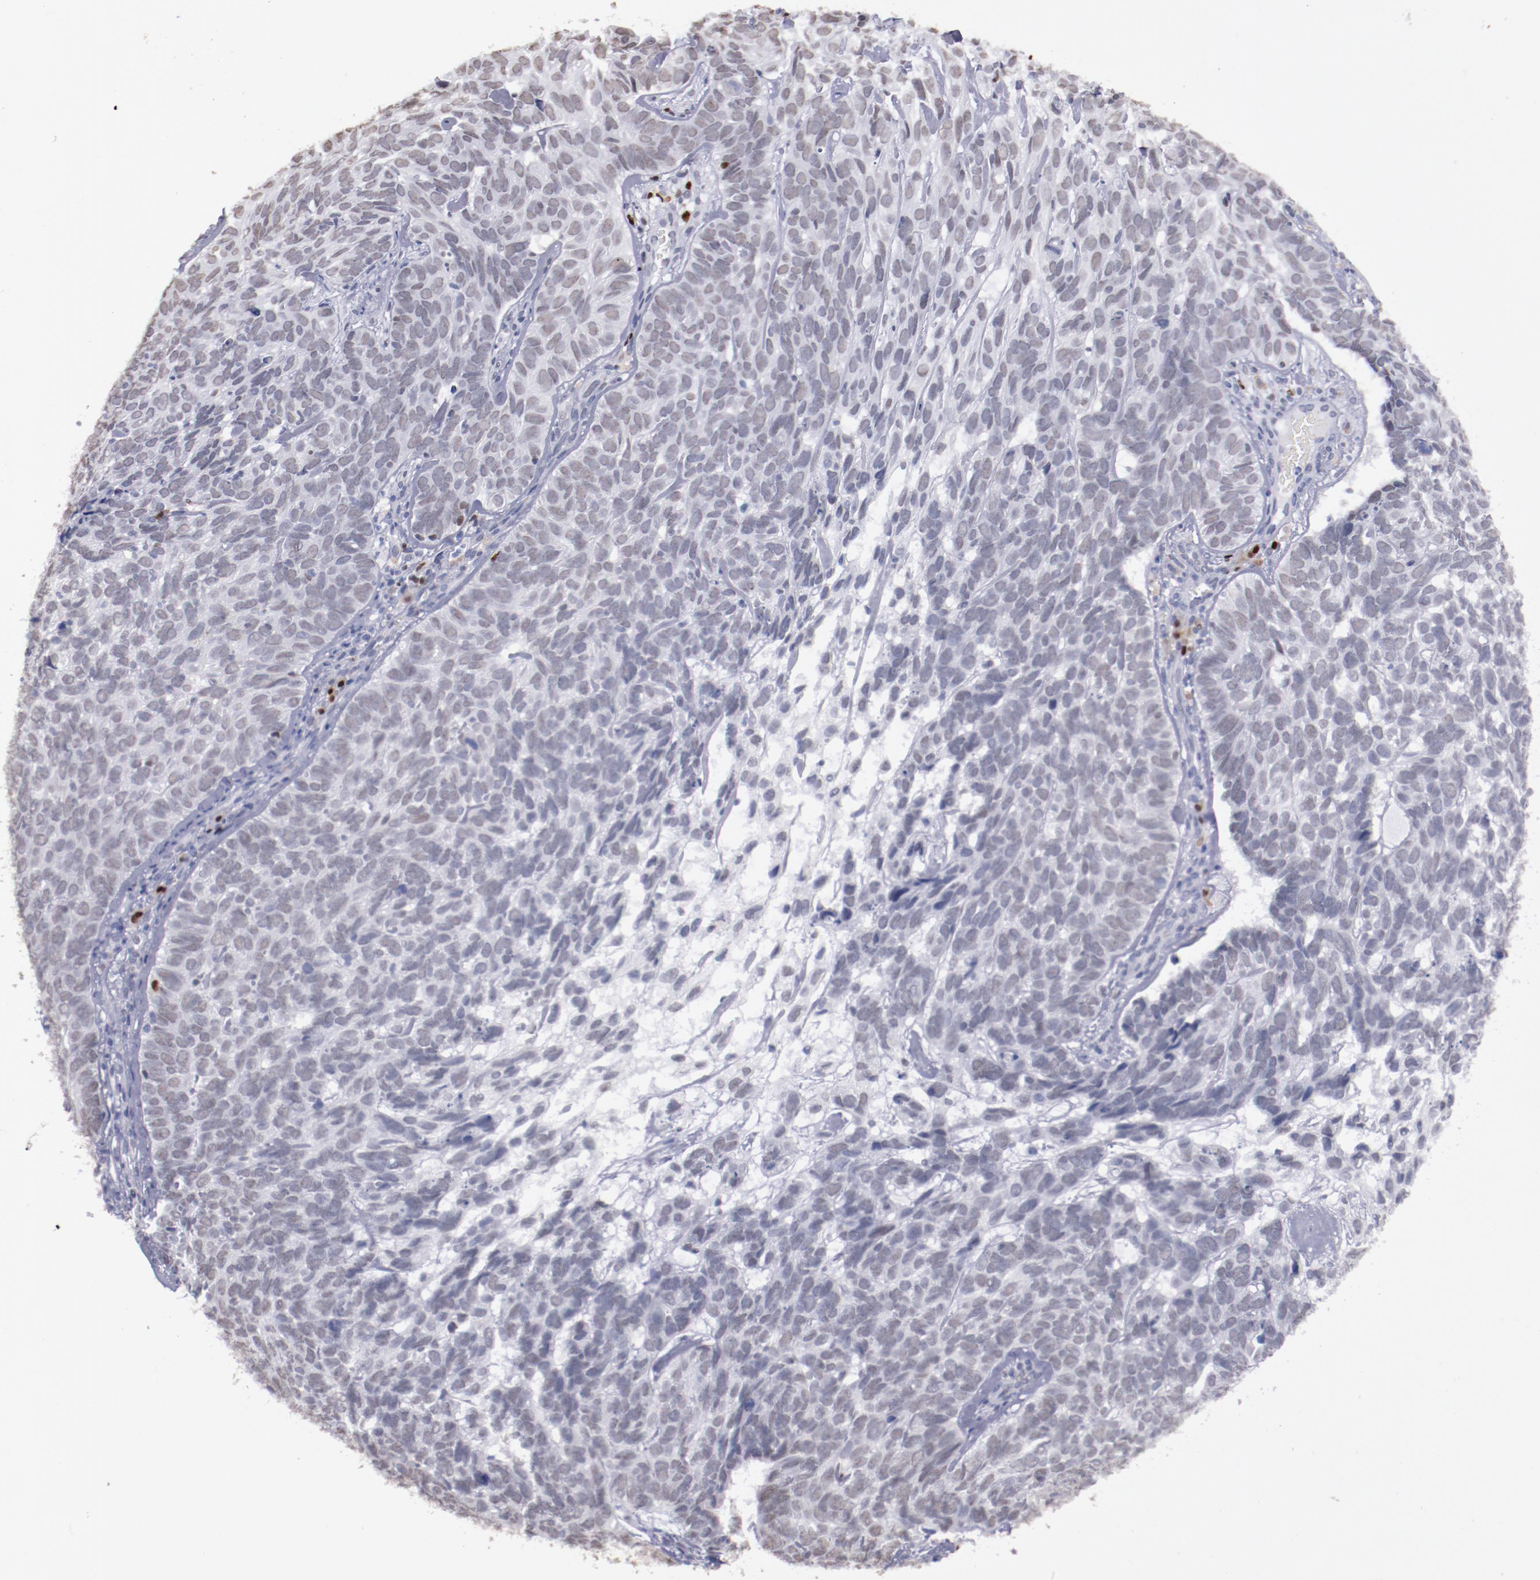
{"staining": {"intensity": "weak", "quantity": "<25%", "location": "nuclear"}, "tissue": "skin cancer", "cell_type": "Tumor cells", "image_type": "cancer", "snomed": [{"axis": "morphology", "description": "Basal cell carcinoma"}, {"axis": "topography", "description": "Skin"}], "caption": "The photomicrograph exhibits no staining of tumor cells in skin cancer.", "gene": "IRF4", "patient": {"sex": "male", "age": 72}}